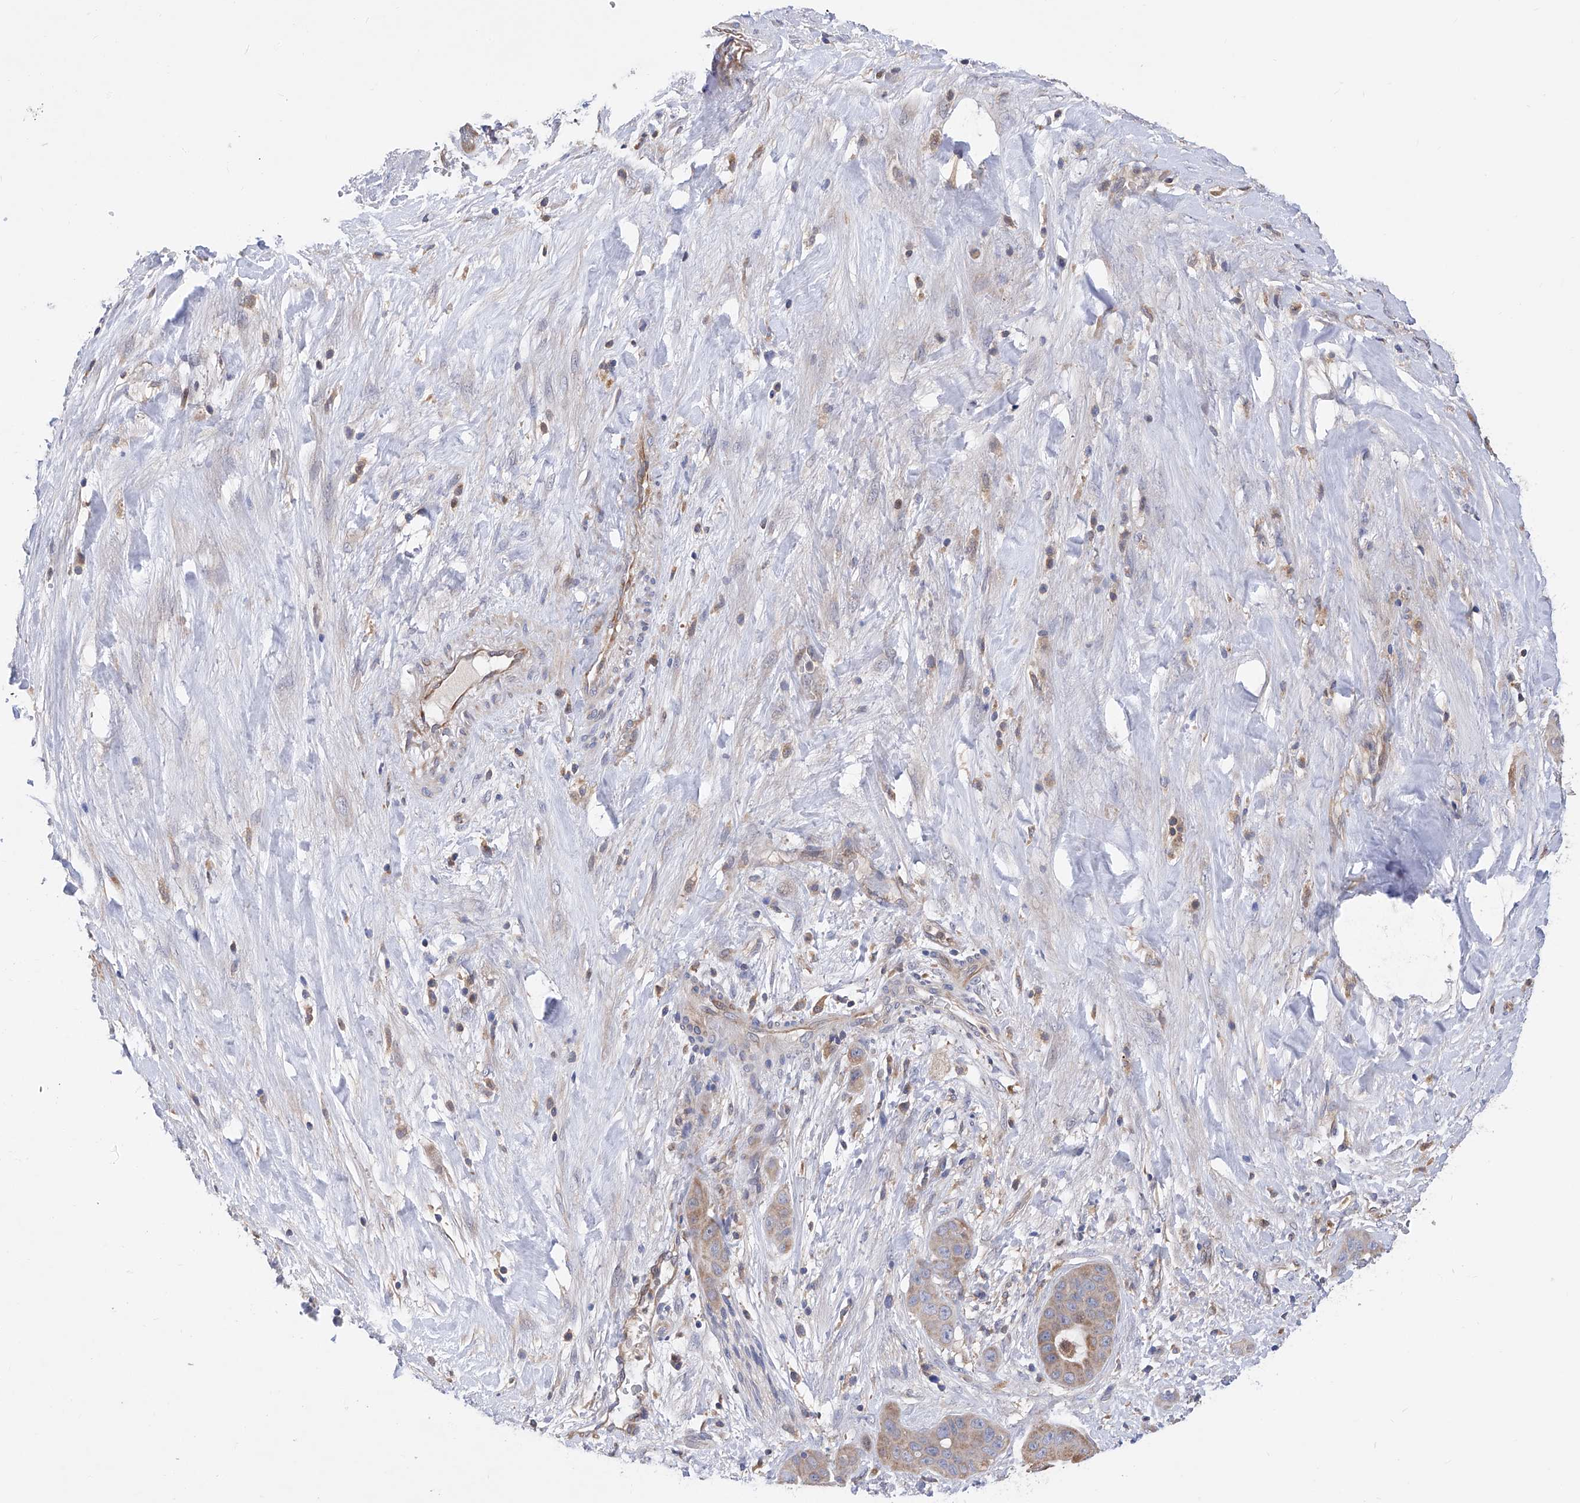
{"staining": {"intensity": "weak", "quantity": ">75%", "location": "cytoplasmic/membranous"}, "tissue": "liver cancer", "cell_type": "Tumor cells", "image_type": "cancer", "snomed": [{"axis": "morphology", "description": "Cholangiocarcinoma"}, {"axis": "topography", "description": "Liver"}], "caption": "Tumor cells demonstrate low levels of weak cytoplasmic/membranous positivity in approximately >75% of cells in liver cancer.", "gene": "SPATA20", "patient": {"sex": "female", "age": 52}}